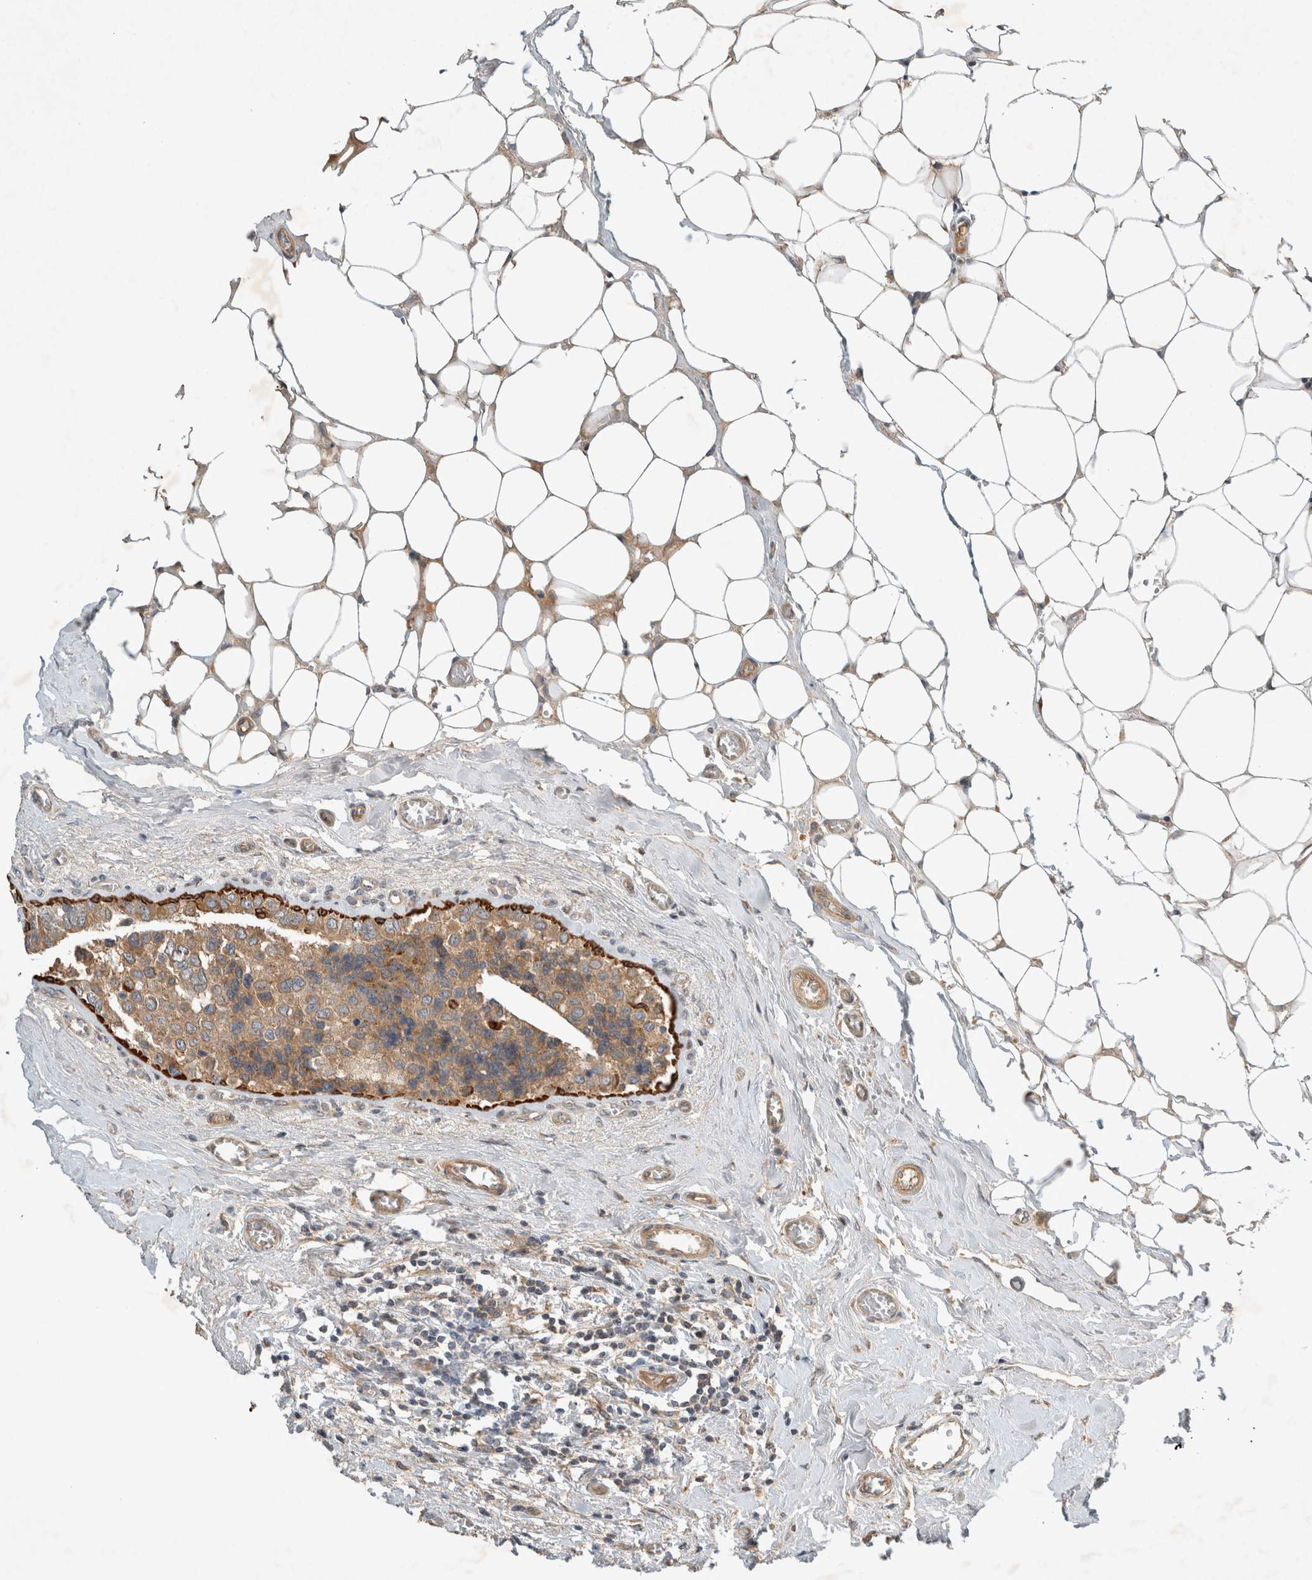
{"staining": {"intensity": "moderate", "quantity": ">75%", "location": "cytoplasmic/membranous"}, "tissue": "breast cancer", "cell_type": "Tumor cells", "image_type": "cancer", "snomed": [{"axis": "morphology", "description": "Normal tissue, NOS"}, {"axis": "morphology", "description": "Duct carcinoma"}, {"axis": "topography", "description": "Breast"}], "caption": "Infiltrating ductal carcinoma (breast) was stained to show a protein in brown. There is medium levels of moderate cytoplasmic/membranous staining in approximately >75% of tumor cells. (brown staining indicates protein expression, while blue staining denotes nuclei).", "gene": "ARMC9", "patient": {"sex": "female", "age": 43}}